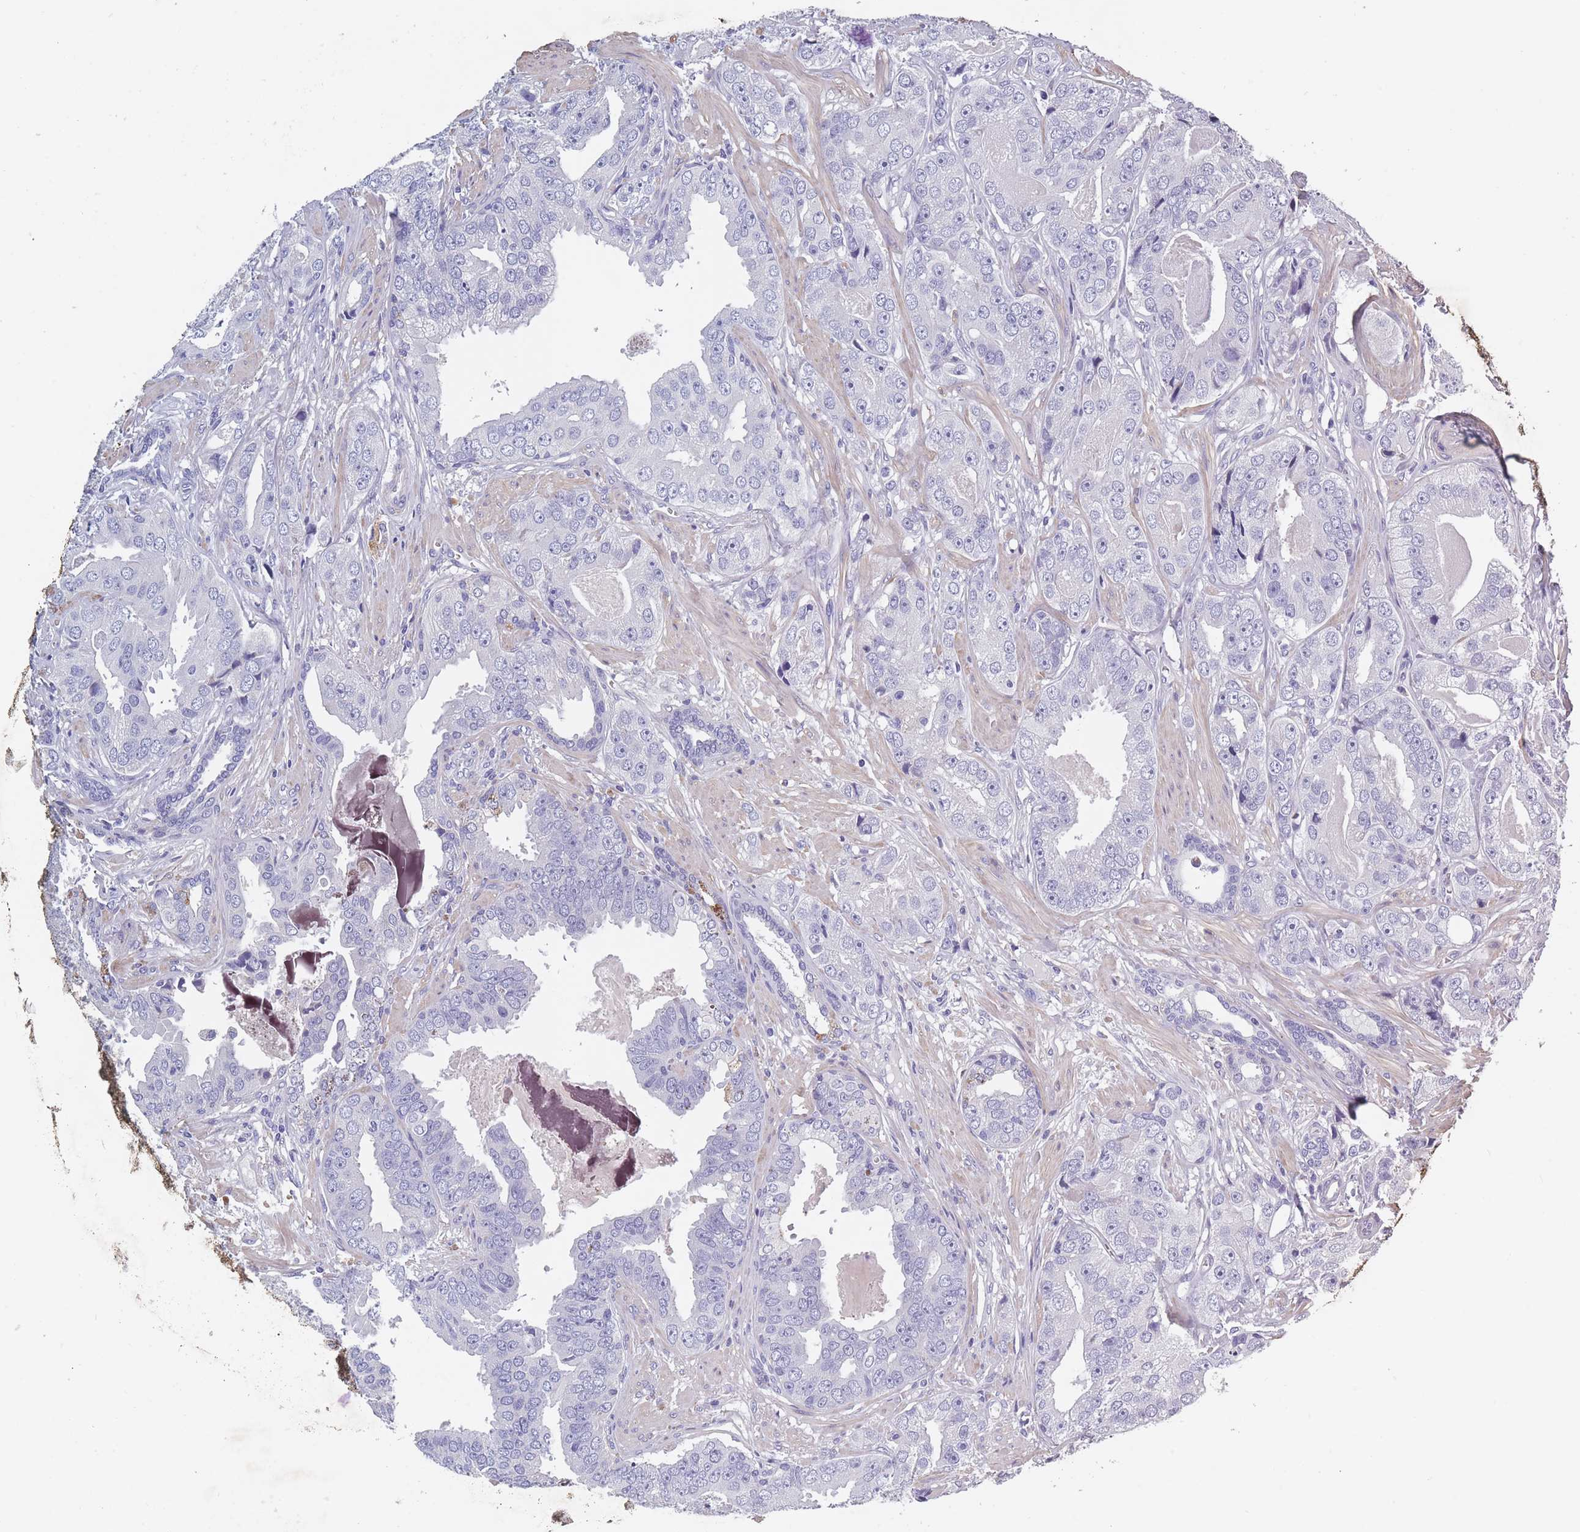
{"staining": {"intensity": "negative", "quantity": "none", "location": "none"}, "tissue": "prostate cancer", "cell_type": "Tumor cells", "image_type": "cancer", "snomed": [{"axis": "morphology", "description": "Adenocarcinoma, High grade"}, {"axis": "topography", "description": "Prostate"}], "caption": "High magnification brightfield microscopy of prostate adenocarcinoma (high-grade) stained with DAB (3,3'-diaminobenzidine) (brown) and counterstained with hematoxylin (blue): tumor cells show no significant positivity.", "gene": "OR4C5", "patient": {"sex": "male", "age": 71}}